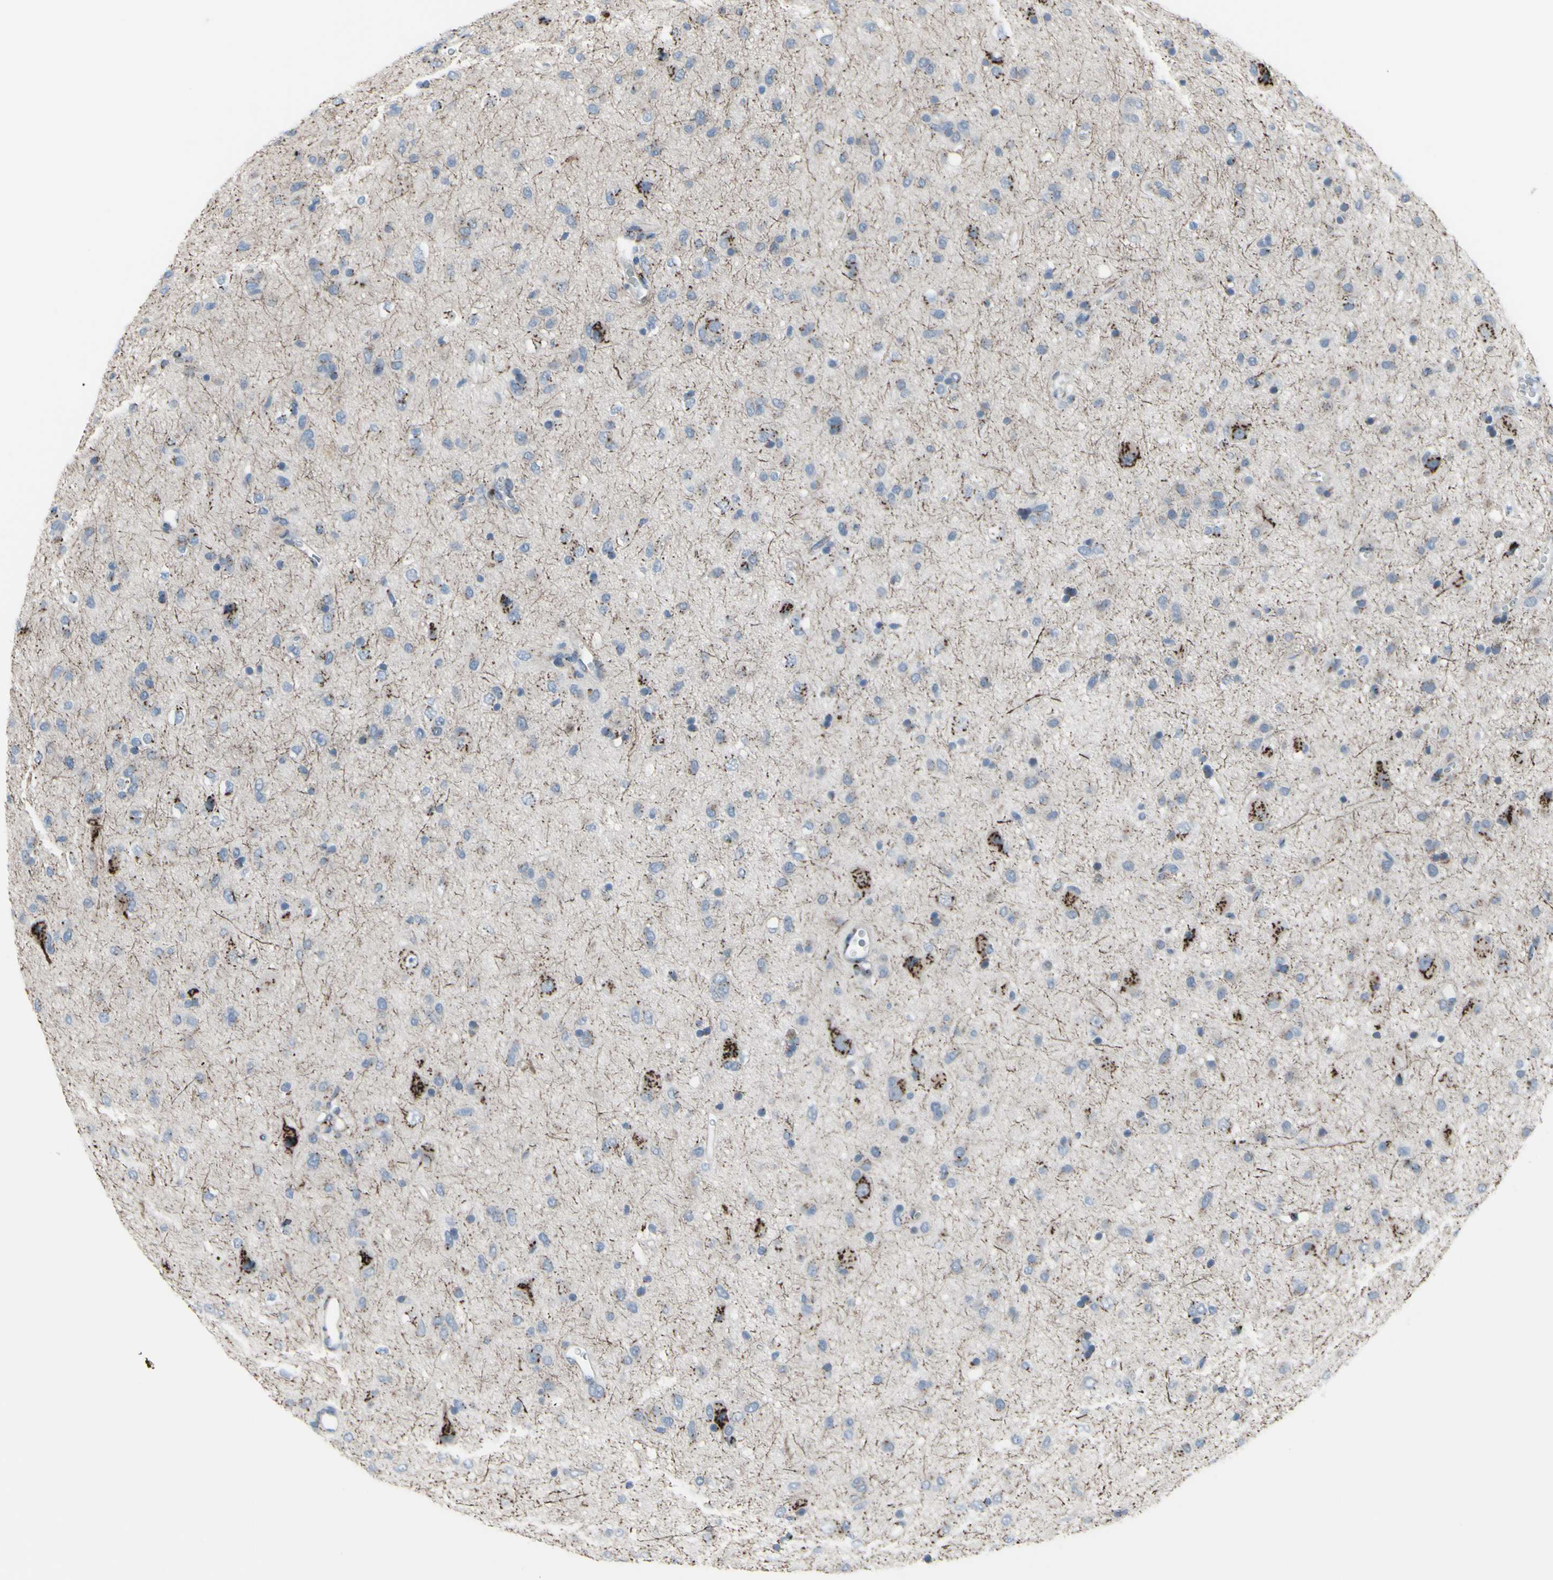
{"staining": {"intensity": "strong", "quantity": "<25%", "location": "cytoplasmic/membranous"}, "tissue": "glioma", "cell_type": "Tumor cells", "image_type": "cancer", "snomed": [{"axis": "morphology", "description": "Glioma, malignant, Low grade"}, {"axis": "topography", "description": "Brain"}], "caption": "An immunohistochemistry micrograph of tumor tissue is shown. Protein staining in brown highlights strong cytoplasmic/membranous positivity in malignant glioma (low-grade) within tumor cells. The staining was performed using DAB, with brown indicating positive protein expression. Nuclei are stained blue with hematoxylin.", "gene": "GLG1", "patient": {"sex": "male", "age": 77}}